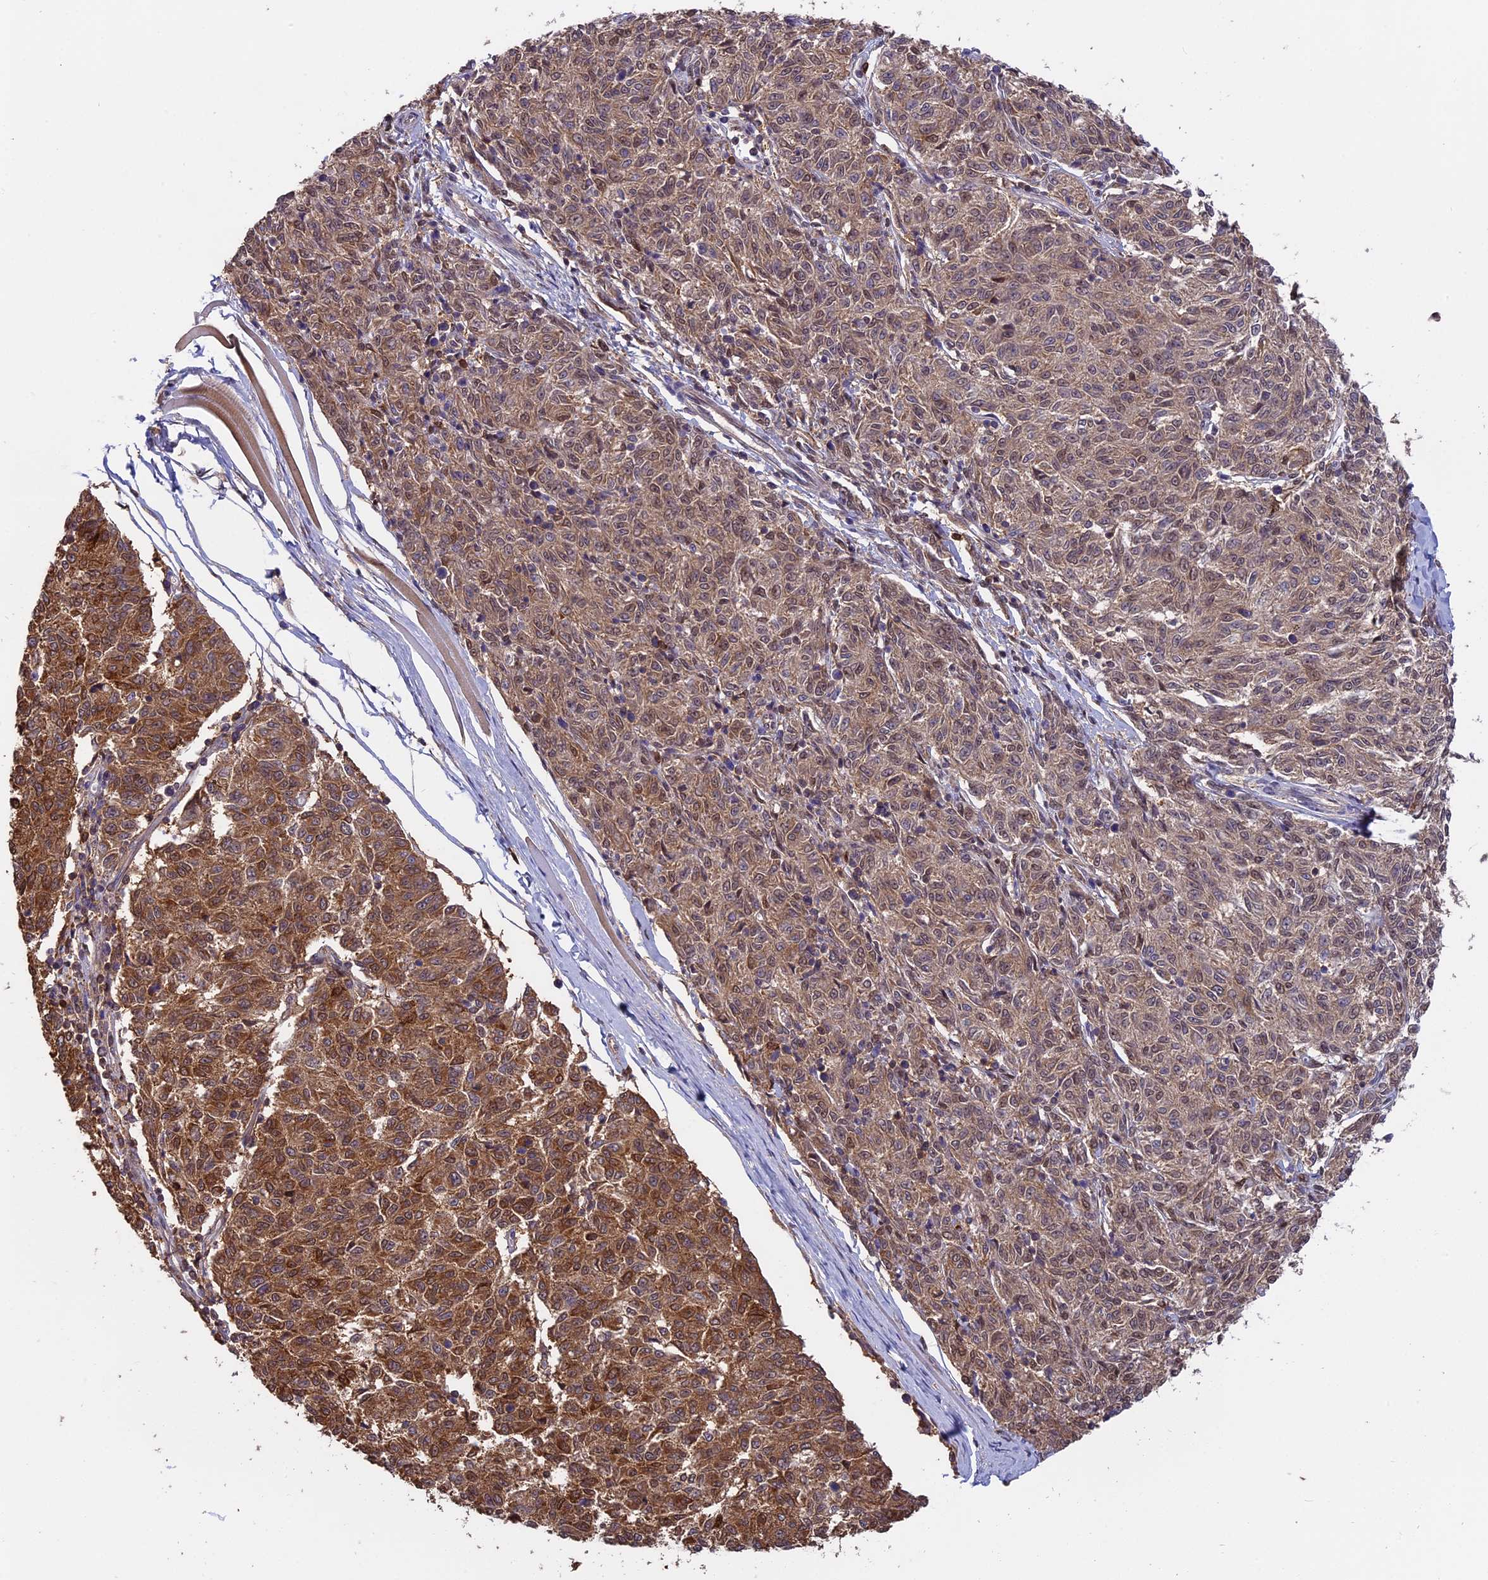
{"staining": {"intensity": "moderate", "quantity": ">75%", "location": "cytoplasmic/membranous,nuclear"}, "tissue": "melanoma", "cell_type": "Tumor cells", "image_type": "cancer", "snomed": [{"axis": "morphology", "description": "Malignant melanoma, NOS"}, {"axis": "topography", "description": "Skin"}], "caption": "DAB immunohistochemical staining of melanoma shows moderate cytoplasmic/membranous and nuclear protein expression in about >75% of tumor cells. (DAB = brown stain, brightfield microscopy at high magnification).", "gene": "FAM118B", "patient": {"sex": "female", "age": 72}}